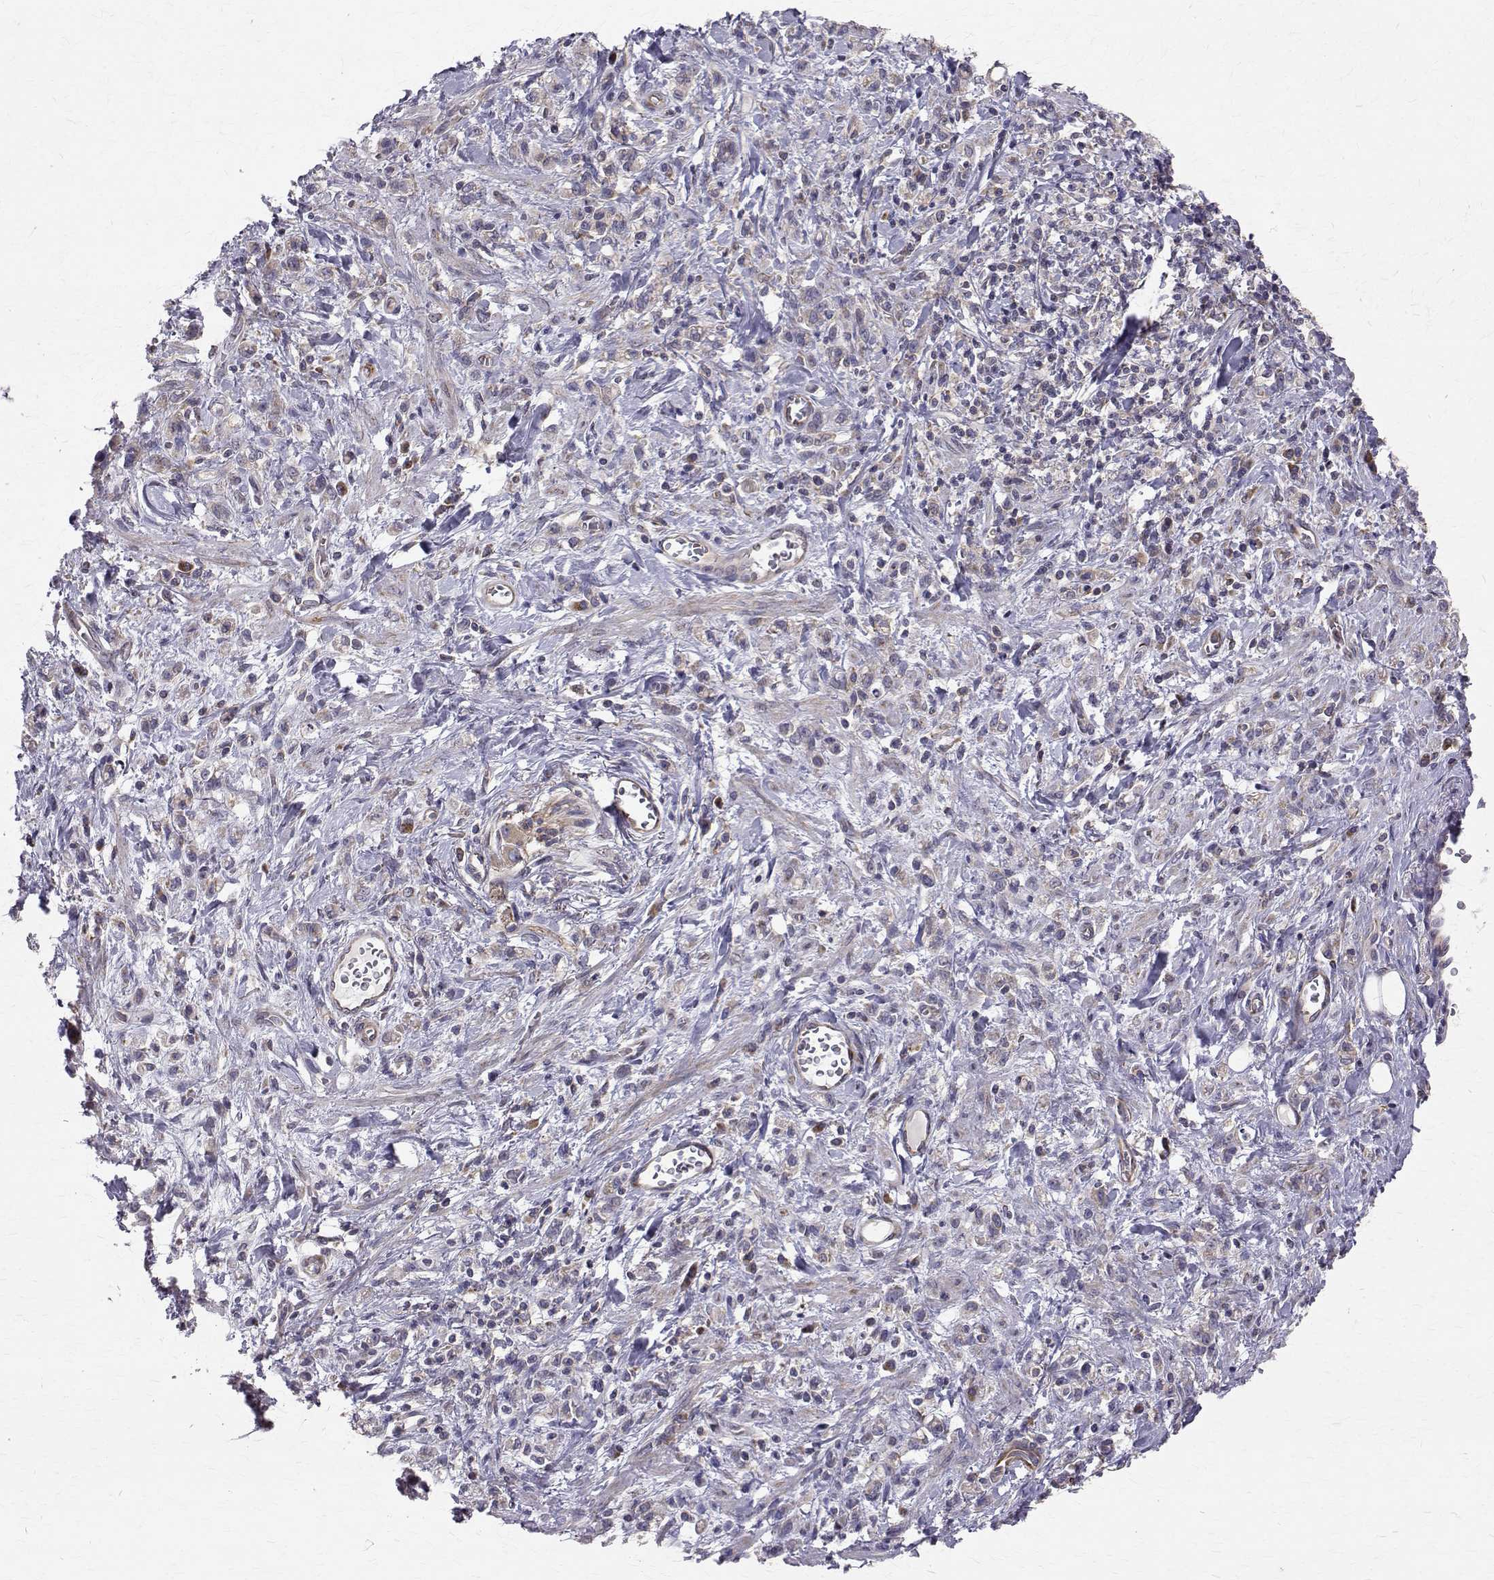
{"staining": {"intensity": "negative", "quantity": "none", "location": "none"}, "tissue": "stomach cancer", "cell_type": "Tumor cells", "image_type": "cancer", "snomed": [{"axis": "morphology", "description": "Adenocarcinoma, NOS"}, {"axis": "topography", "description": "Stomach"}], "caption": "Stomach cancer (adenocarcinoma) stained for a protein using IHC reveals no staining tumor cells.", "gene": "ARFGAP1", "patient": {"sex": "male", "age": 77}}